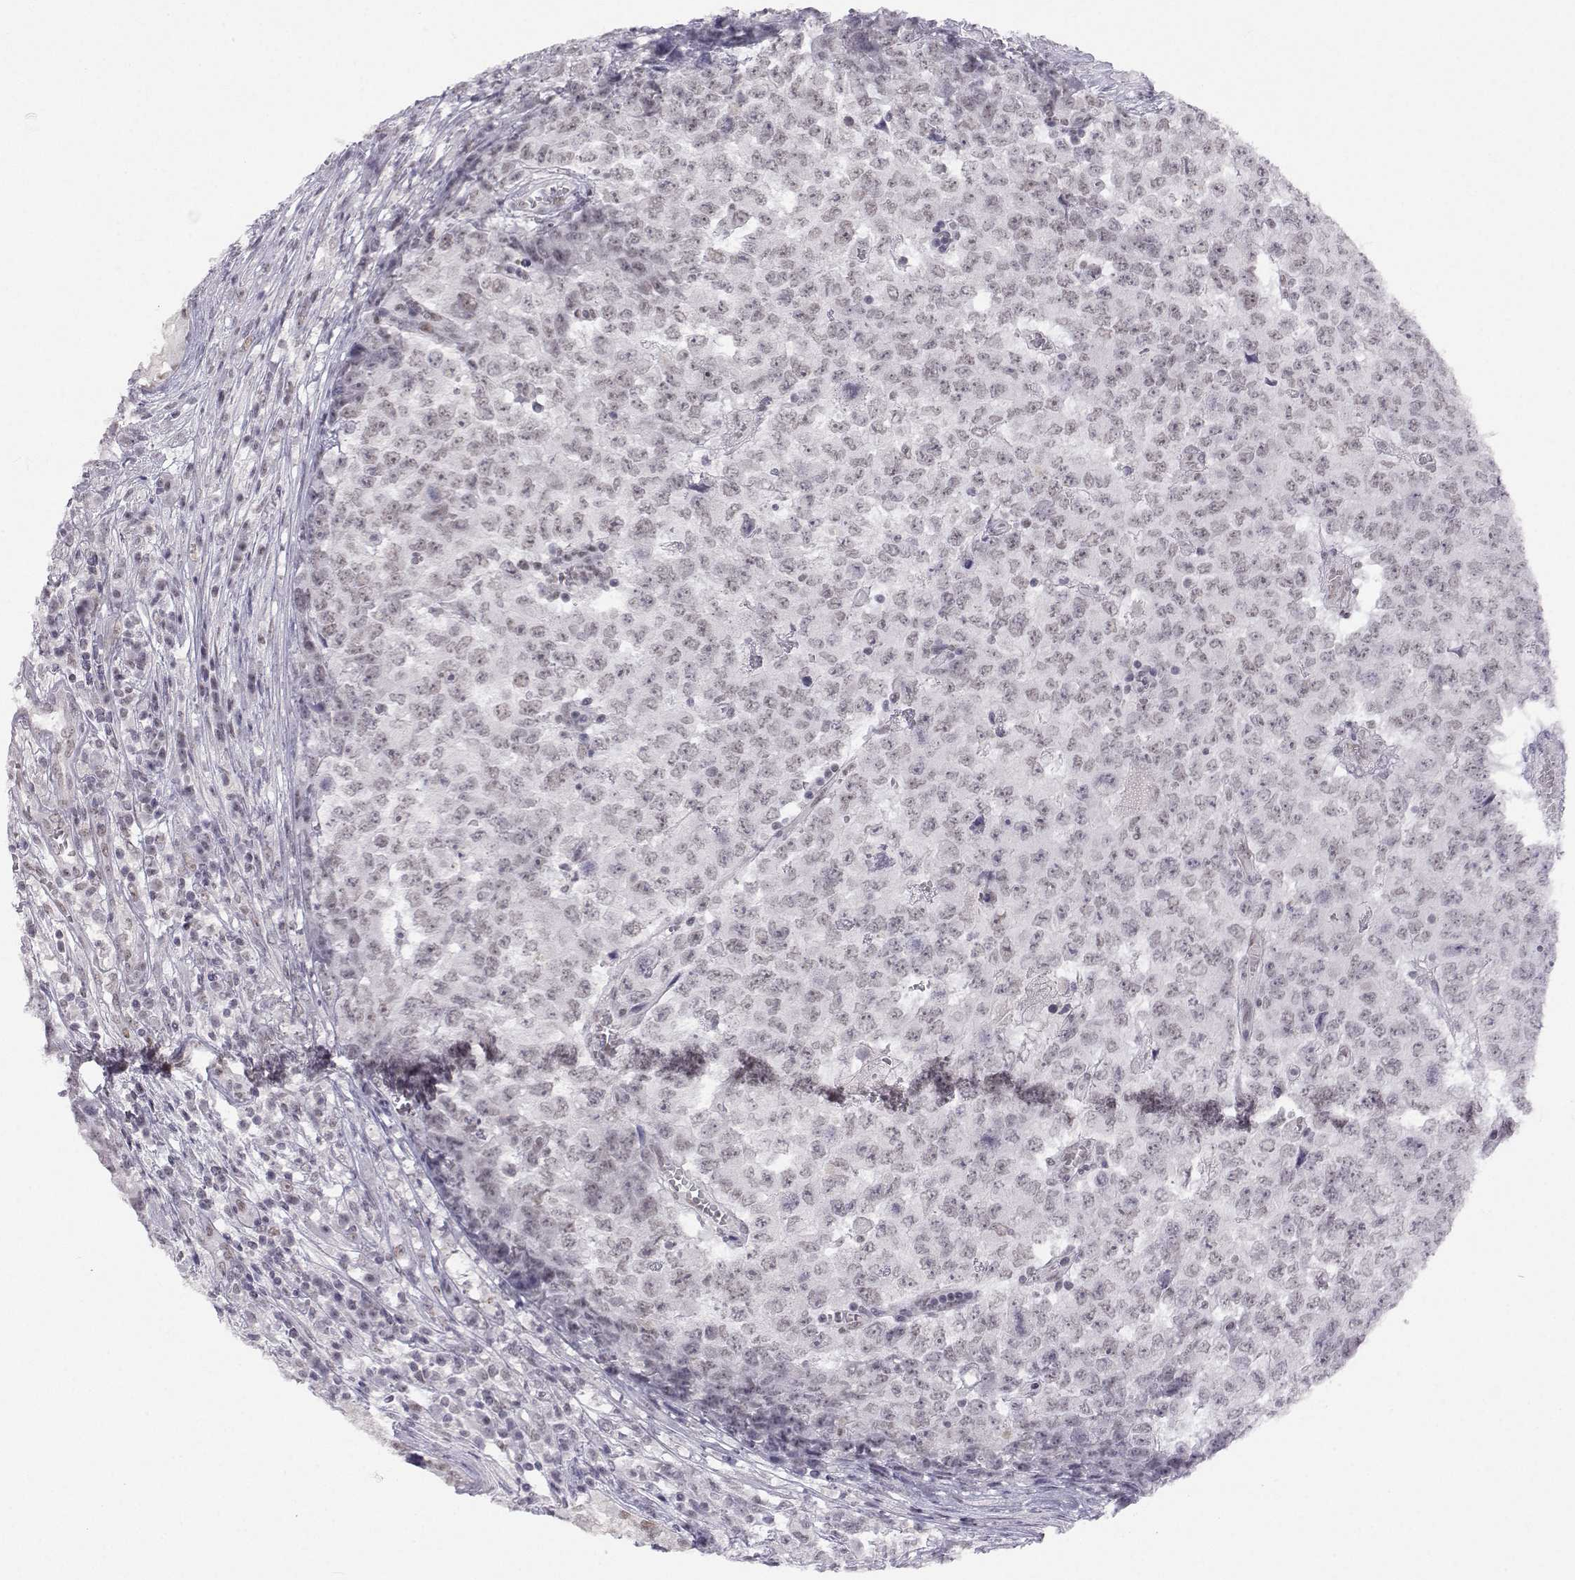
{"staining": {"intensity": "negative", "quantity": "none", "location": "none"}, "tissue": "testis cancer", "cell_type": "Tumor cells", "image_type": "cancer", "snomed": [{"axis": "morphology", "description": "Carcinoma, Embryonal, NOS"}, {"axis": "topography", "description": "Testis"}], "caption": "High power microscopy micrograph of an IHC micrograph of testis cancer, revealing no significant staining in tumor cells. The staining is performed using DAB (3,3'-diaminobenzidine) brown chromogen with nuclei counter-stained in using hematoxylin.", "gene": "MED26", "patient": {"sex": "male", "age": 23}}